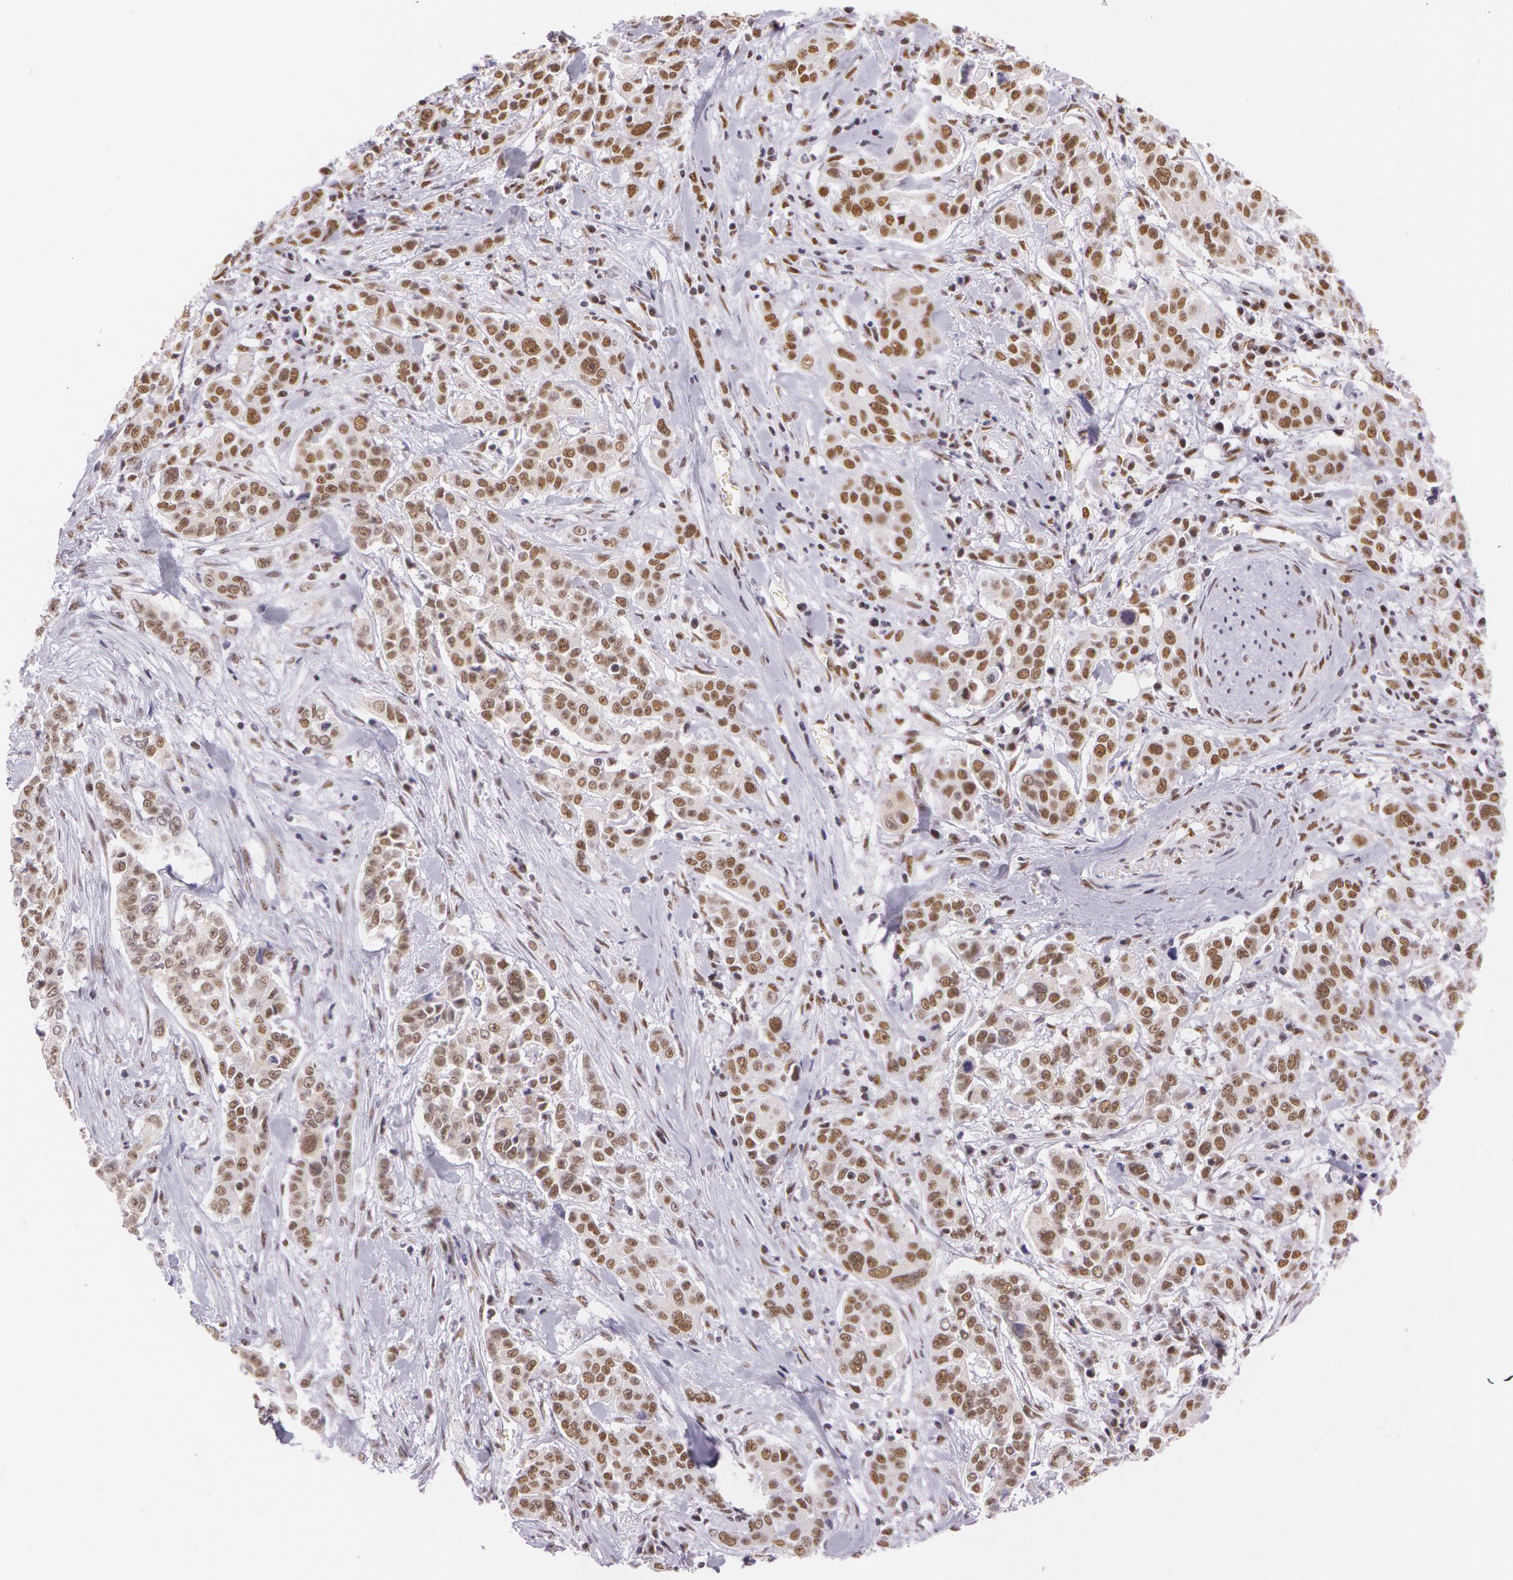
{"staining": {"intensity": "moderate", "quantity": ">75%", "location": "nuclear"}, "tissue": "pancreatic cancer", "cell_type": "Tumor cells", "image_type": "cancer", "snomed": [{"axis": "morphology", "description": "Adenocarcinoma, NOS"}, {"axis": "topography", "description": "Pancreas"}], "caption": "Pancreatic adenocarcinoma stained with DAB immunohistochemistry displays medium levels of moderate nuclear expression in about >75% of tumor cells.", "gene": "NBN", "patient": {"sex": "female", "age": 52}}